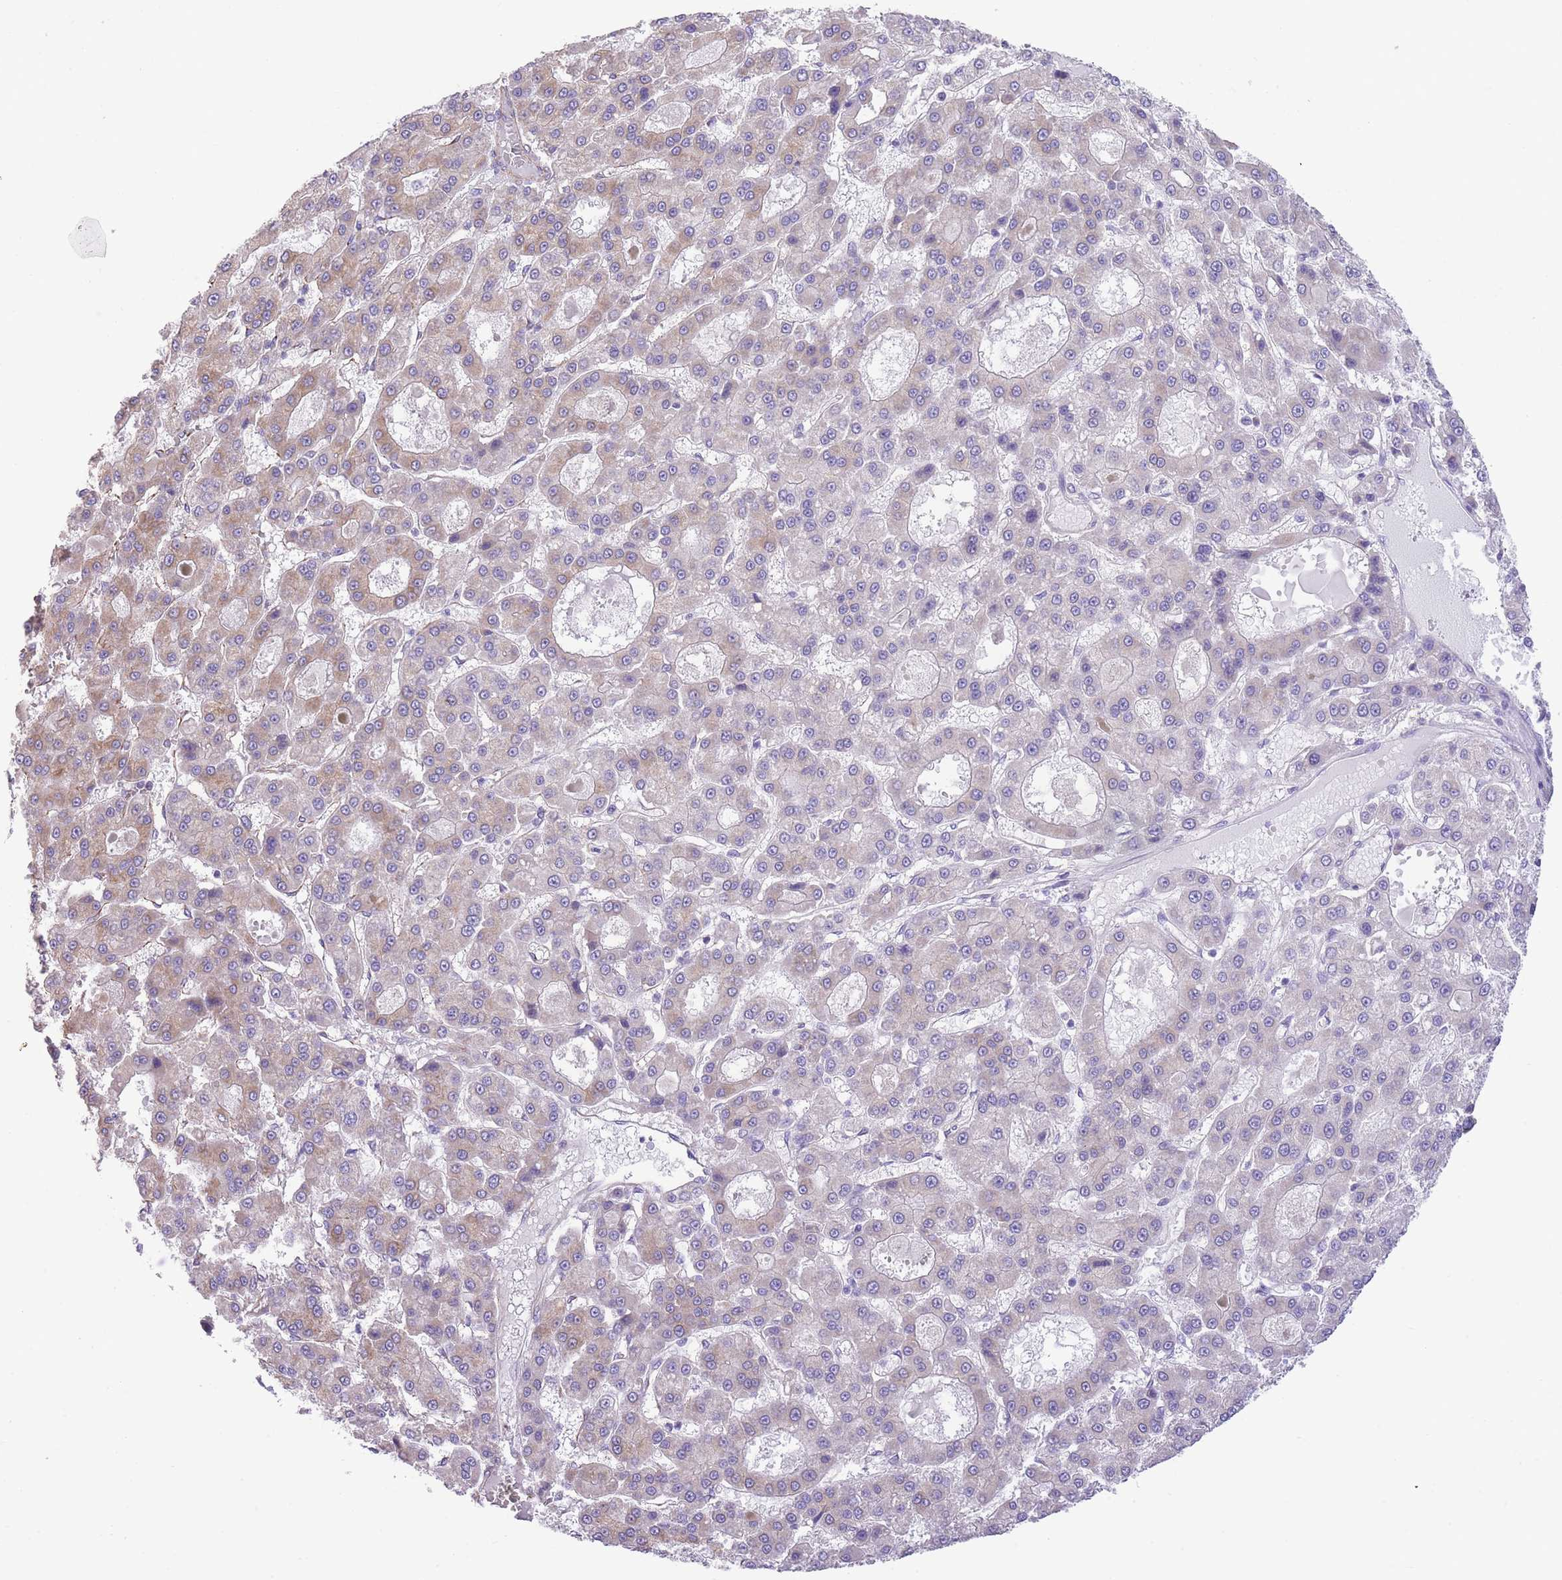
{"staining": {"intensity": "weak", "quantity": "25%-75%", "location": "cytoplasmic/membranous"}, "tissue": "liver cancer", "cell_type": "Tumor cells", "image_type": "cancer", "snomed": [{"axis": "morphology", "description": "Carcinoma, Hepatocellular, NOS"}, {"axis": "topography", "description": "Liver"}], "caption": "High-magnification brightfield microscopy of liver hepatocellular carcinoma stained with DAB (brown) and counterstained with hematoxylin (blue). tumor cells exhibit weak cytoplasmic/membranous expression is identified in approximately25%-75% of cells.", "gene": "RHOU", "patient": {"sex": "male", "age": 70}}